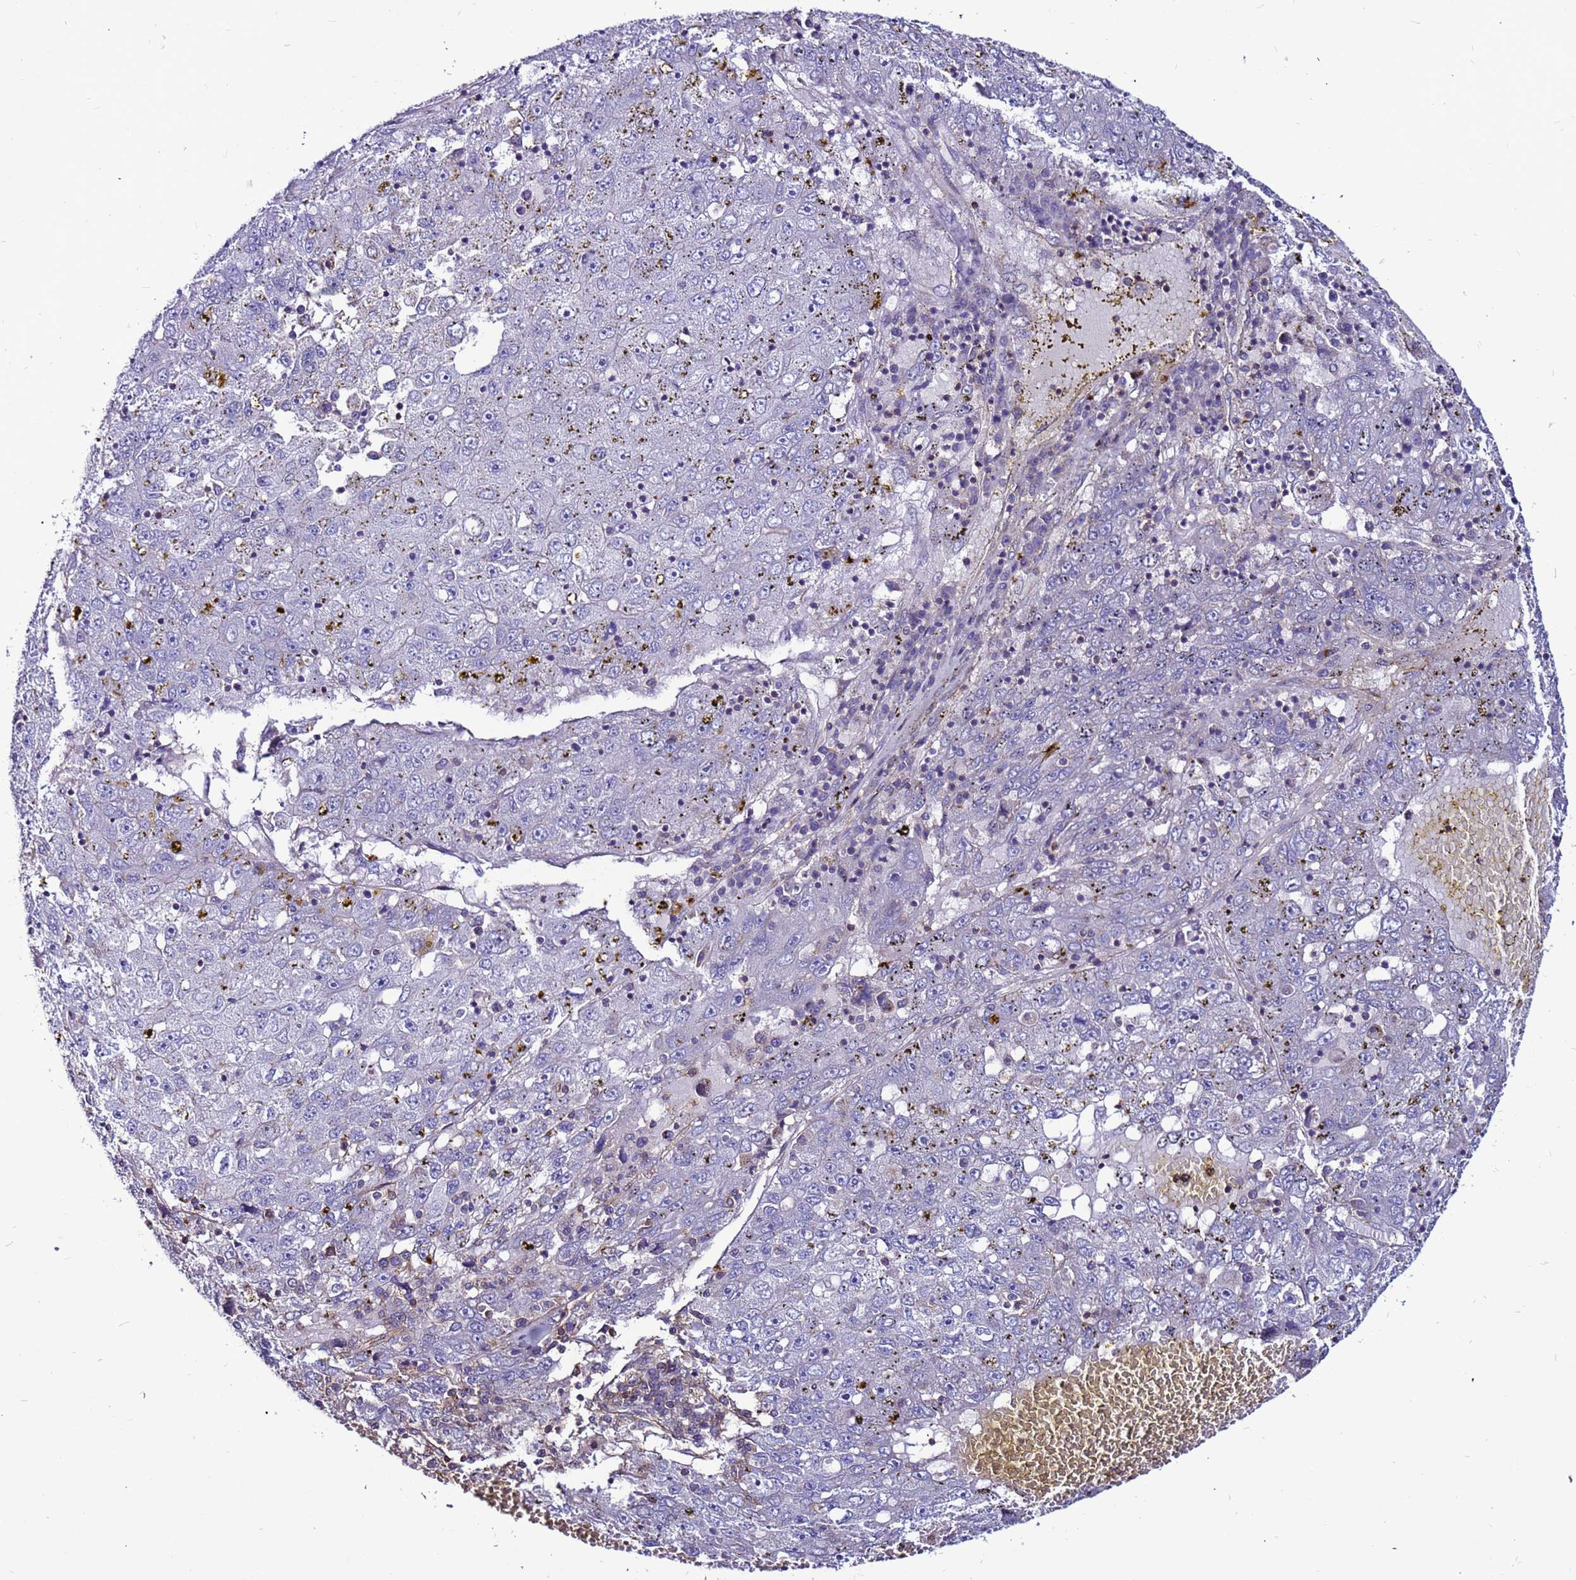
{"staining": {"intensity": "negative", "quantity": "none", "location": "none"}, "tissue": "liver cancer", "cell_type": "Tumor cells", "image_type": "cancer", "snomed": [{"axis": "morphology", "description": "Carcinoma, Hepatocellular, NOS"}, {"axis": "topography", "description": "Liver"}], "caption": "Tumor cells show no significant expression in hepatocellular carcinoma (liver). (Brightfield microscopy of DAB (3,3'-diaminobenzidine) IHC at high magnification).", "gene": "NRN1L", "patient": {"sex": "male", "age": 49}}